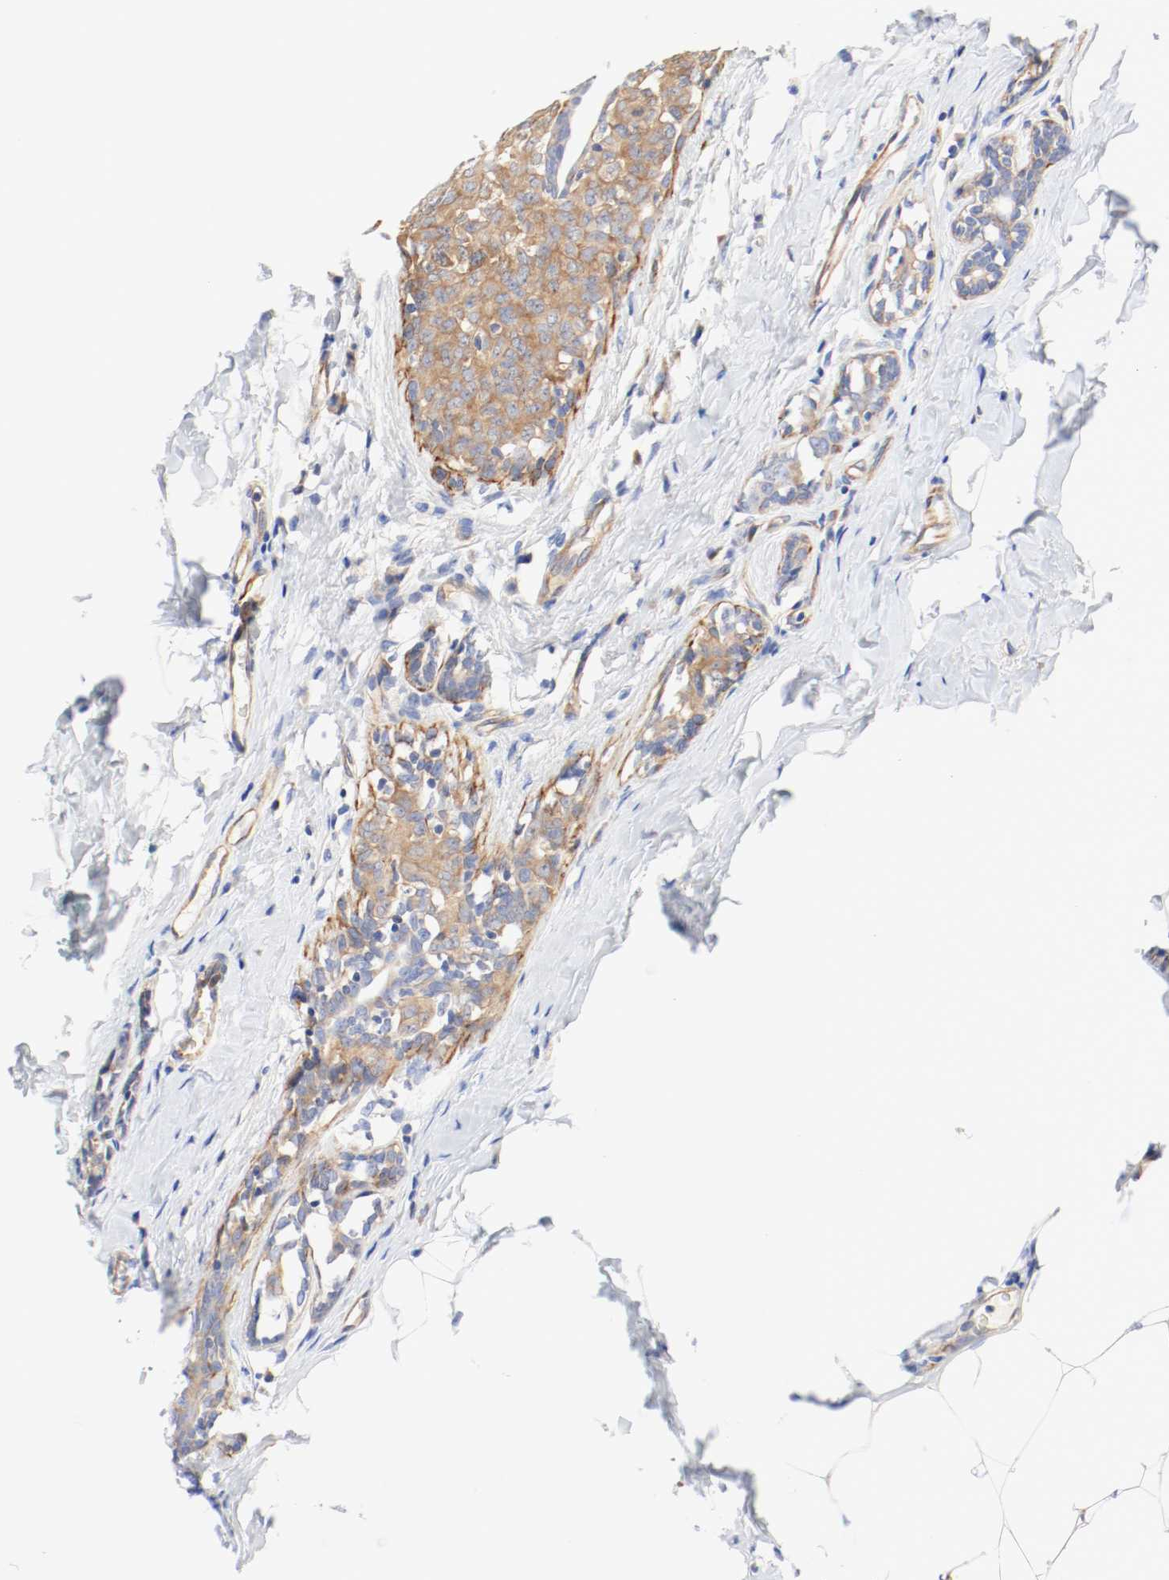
{"staining": {"intensity": "moderate", "quantity": ">75%", "location": "cytoplasmic/membranous"}, "tissue": "breast cancer", "cell_type": "Tumor cells", "image_type": "cancer", "snomed": [{"axis": "morphology", "description": "Duct carcinoma"}, {"axis": "topography", "description": "Breast"}], "caption": "Human breast cancer stained for a protein (brown) exhibits moderate cytoplasmic/membranous positive expression in approximately >75% of tumor cells.", "gene": "GIT1", "patient": {"sex": "female", "age": 40}}